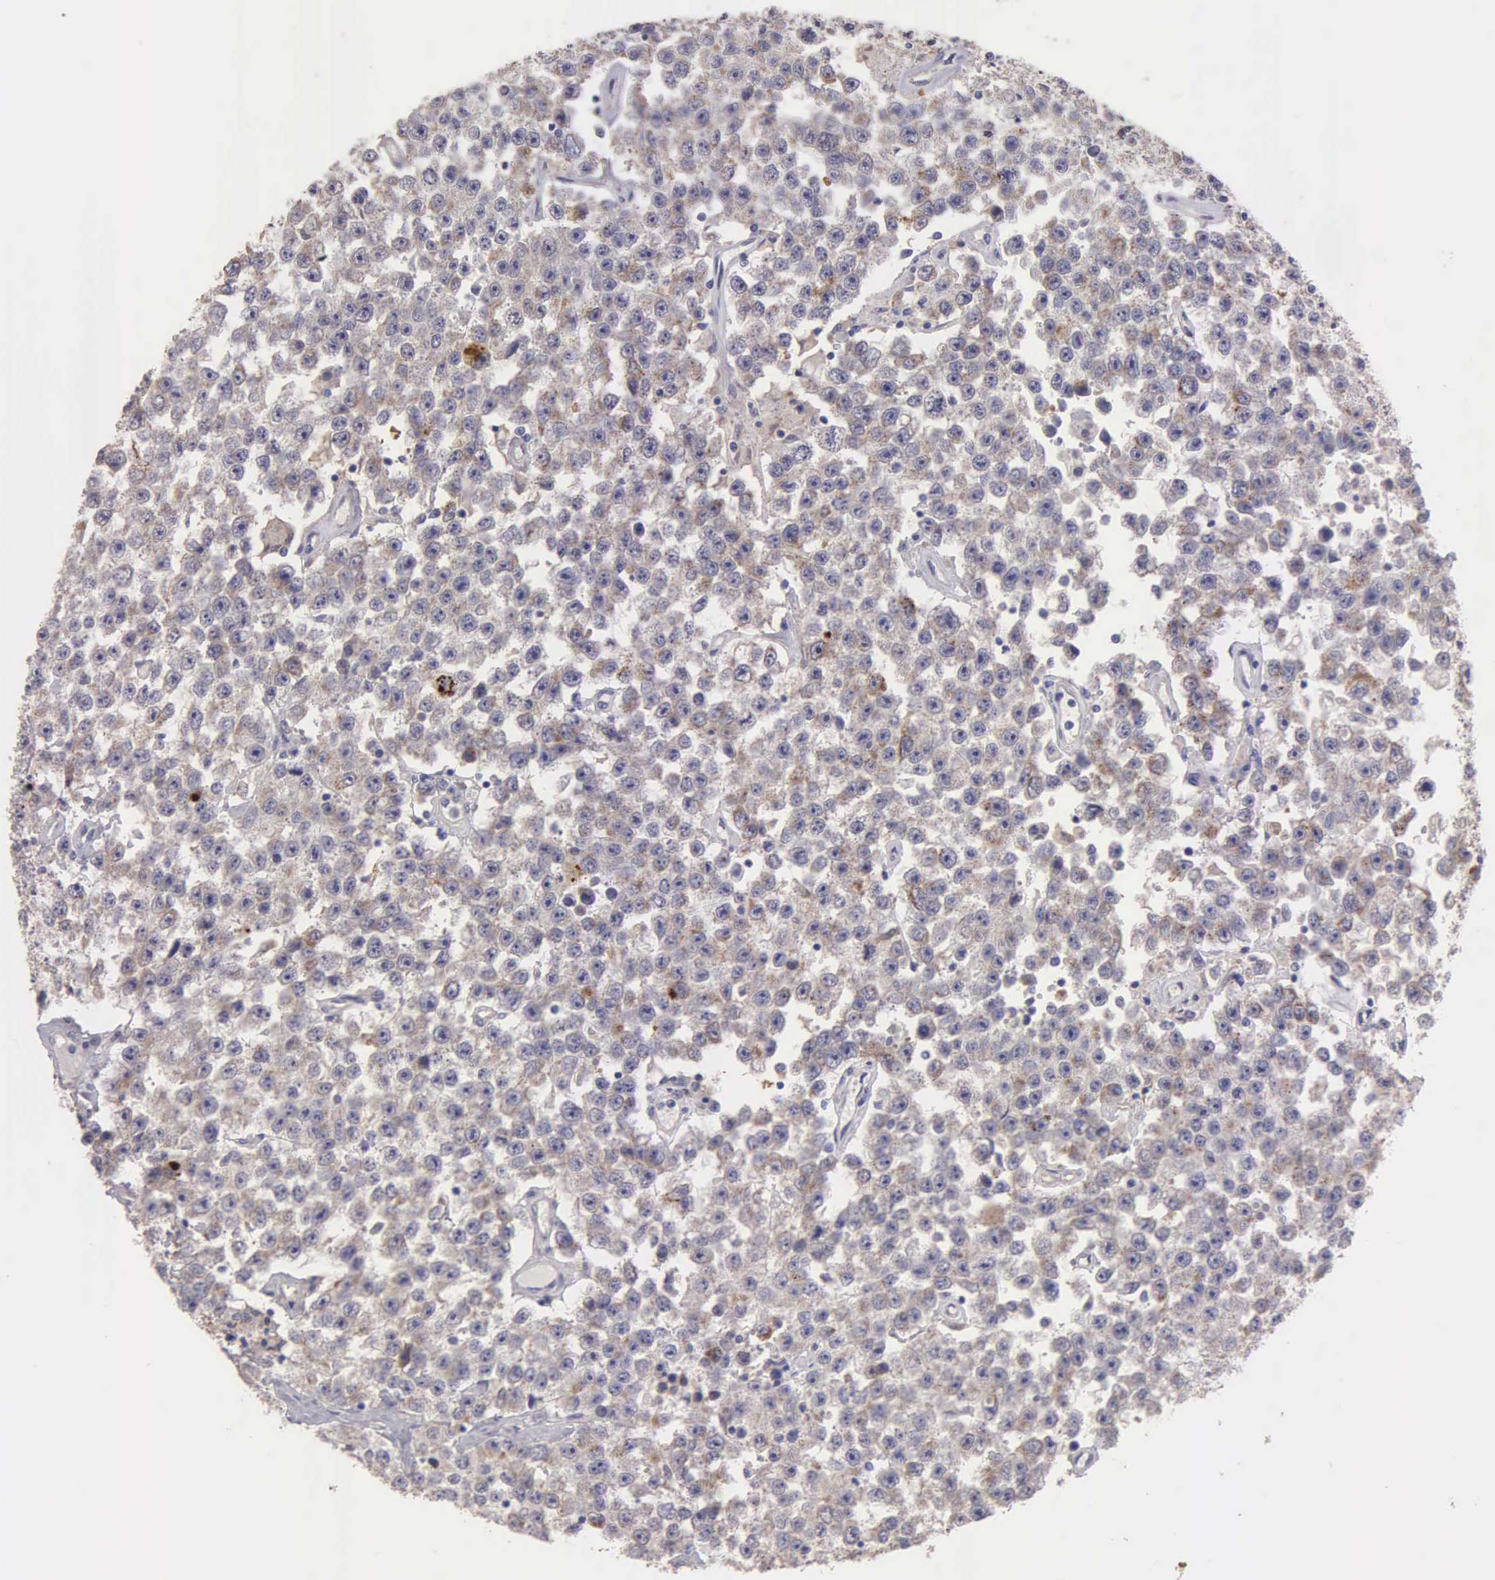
{"staining": {"intensity": "weak", "quantity": ">75%", "location": "cytoplasmic/membranous"}, "tissue": "testis cancer", "cell_type": "Tumor cells", "image_type": "cancer", "snomed": [{"axis": "morphology", "description": "Seminoma, NOS"}, {"axis": "topography", "description": "Testis"}], "caption": "An image of seminoma (testis) stained for a protein reveals weak cytoplasmic/membranous brown staining in tumor cells. (DAB (3,3'-diaminobenzidine) IHC, brown staining for protein, blue staining for nuclei).", "gene": "APP", "patient": {"sex": "male", "age": 52}}